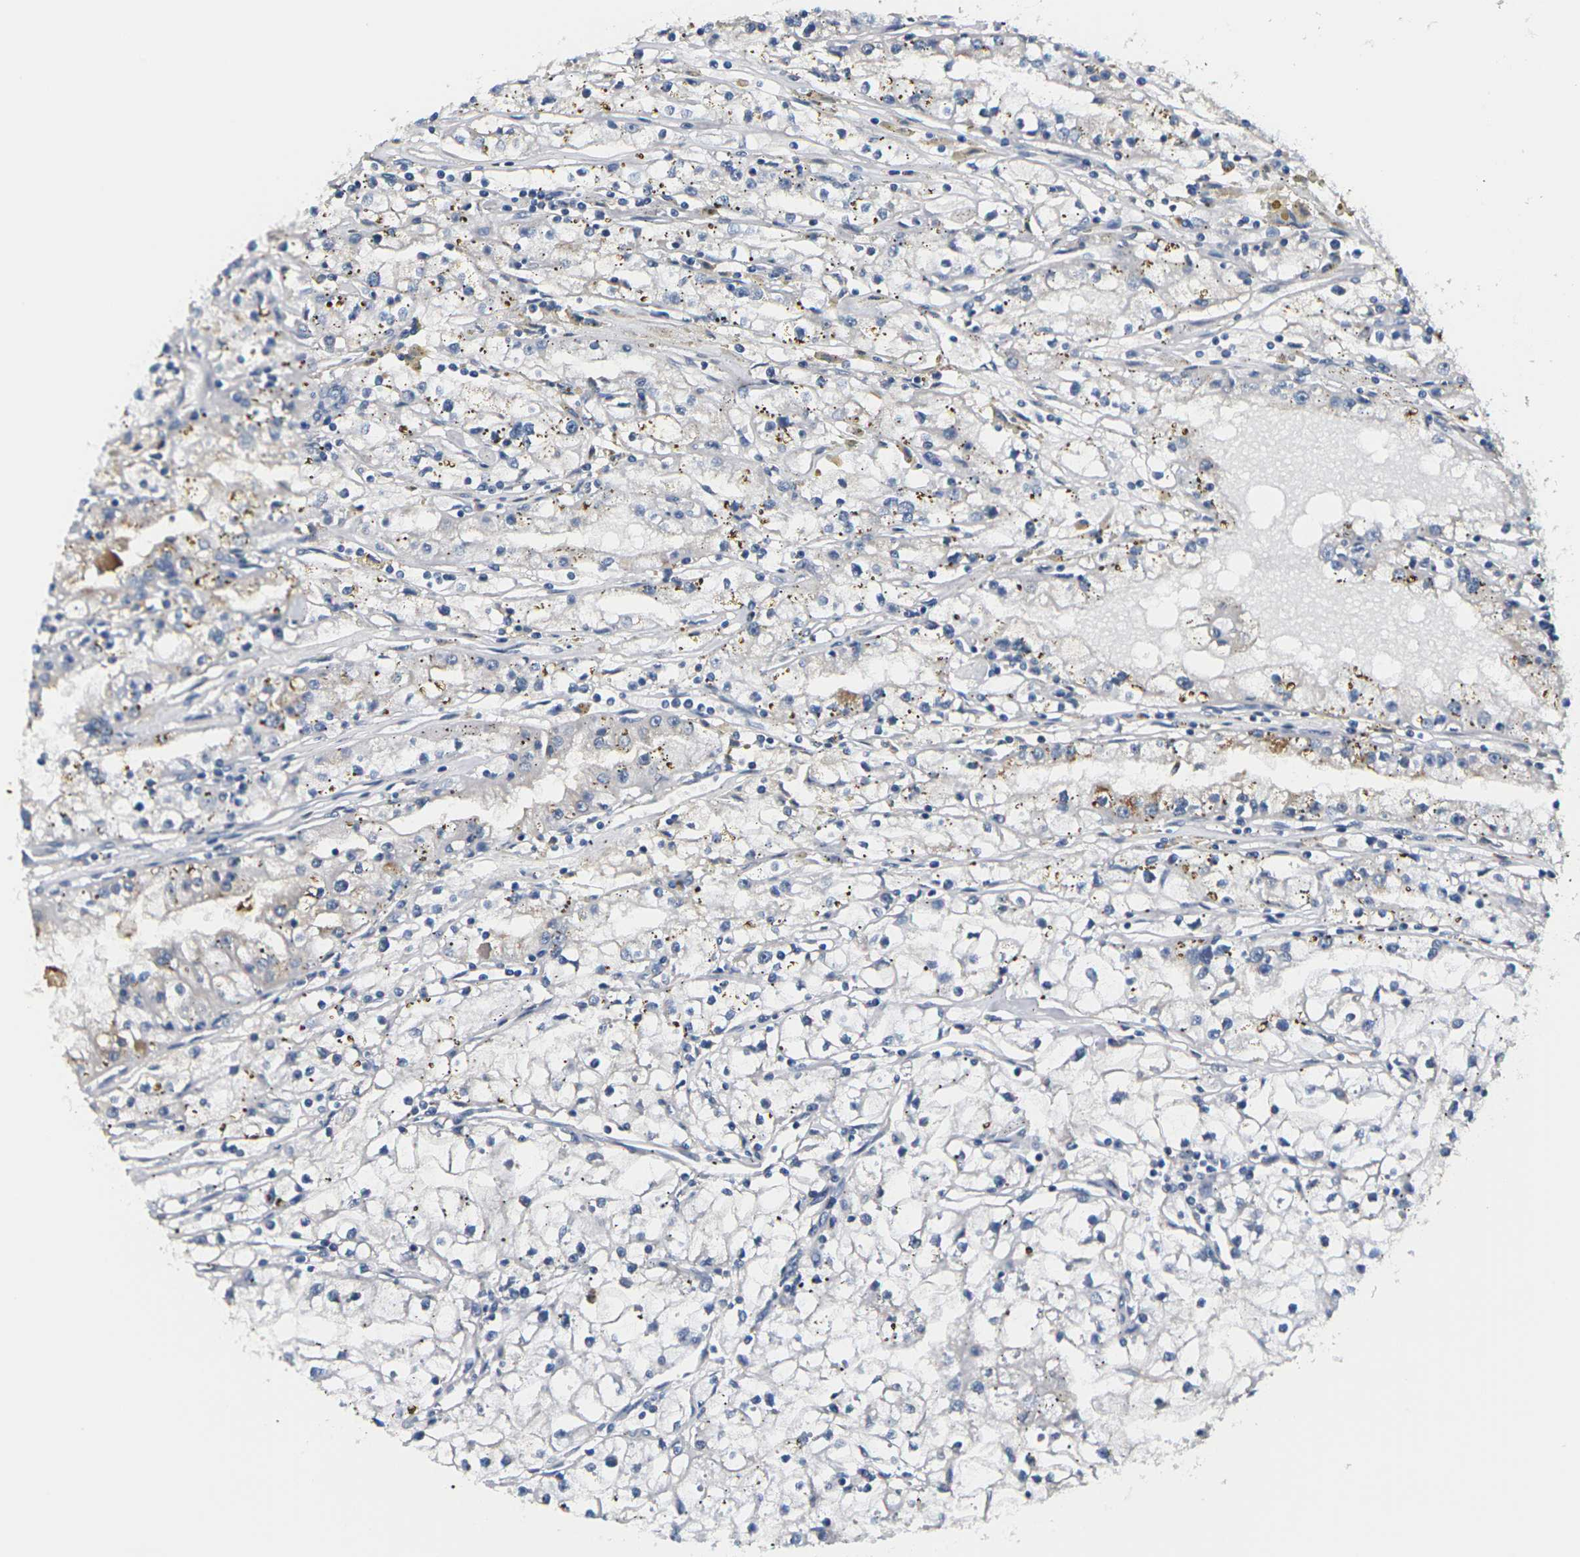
{"staining": {"intensity": "weak", "quantity": "<25%", "location": "cytoplasmic/membranous"}, "tissue": "renal cancer", "cell_type": "Tumor cells", "image_type": "cancer", "snomed": [{"axis": "morphology", "description": "Adenocarcinoma, NOS"}, {"axis": "topography", "description": "Kidney"}], "caption": "This is an immunohistochemistry (IHC) micrograph of renal cancer. There is no staining in tumor cells.", "gene": "PKP2", "patient": {"sex": "male", "age": 56}}